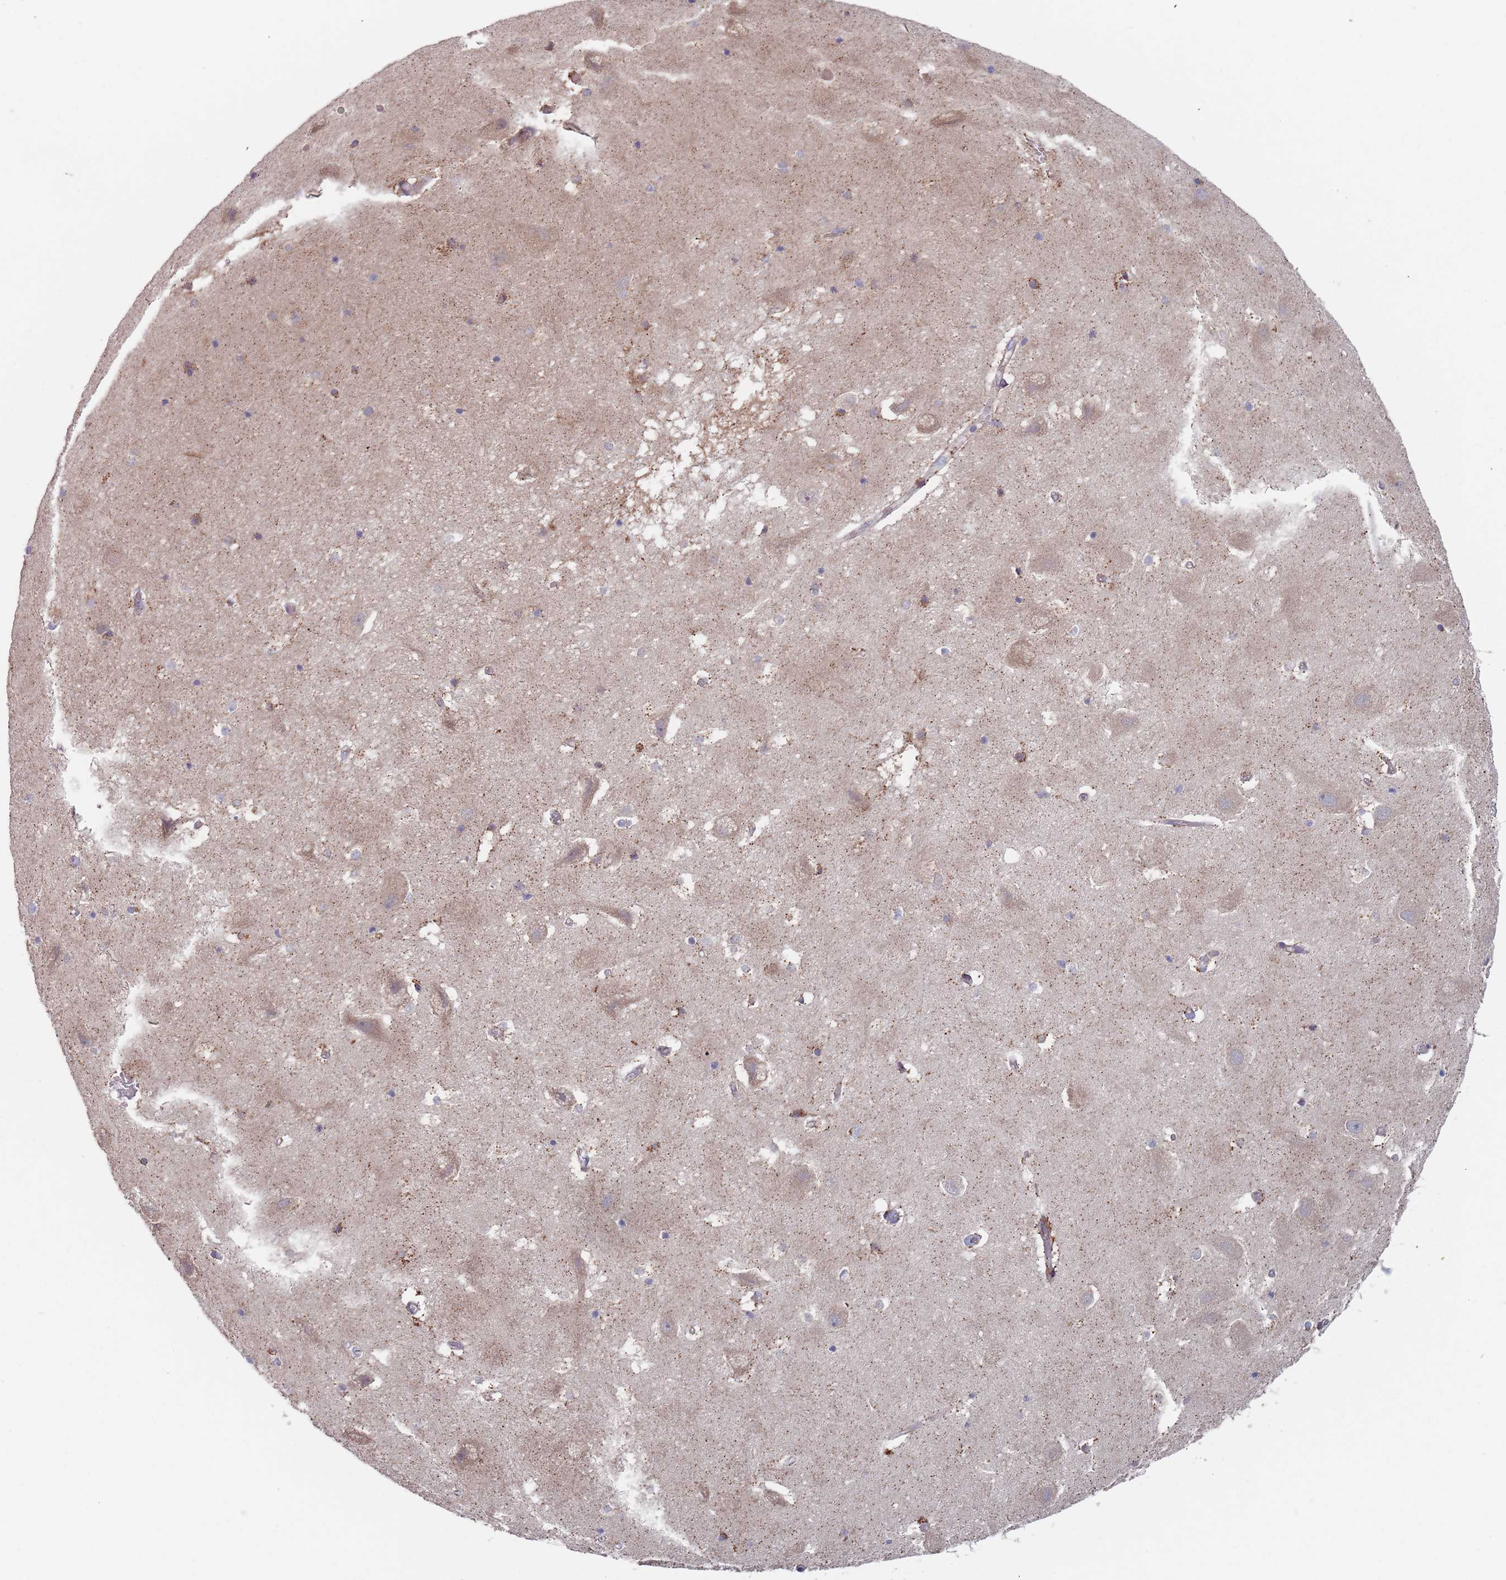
{"staining": {"intensity": "moderate", "quantity": "<25%", "location": "cytoplasmic/membranous"}, "tissue": "hippocampus", "cell_type": "Glial cells", "image_type": "normal", "snomed": [{"axis": "morphology", "description": "Normal tissue, NOS"}, {"axis": "topography", "description": "Hippocampus"}], "caption": "This is a micrograph of immunohistochemistry (IHC) staining of normal hippocampus, which shows moderate staining in the cytoplasmic/membranous of glial cells.", "gene": "ZNF140", "patient": {"sex": "female", "age": 52}}